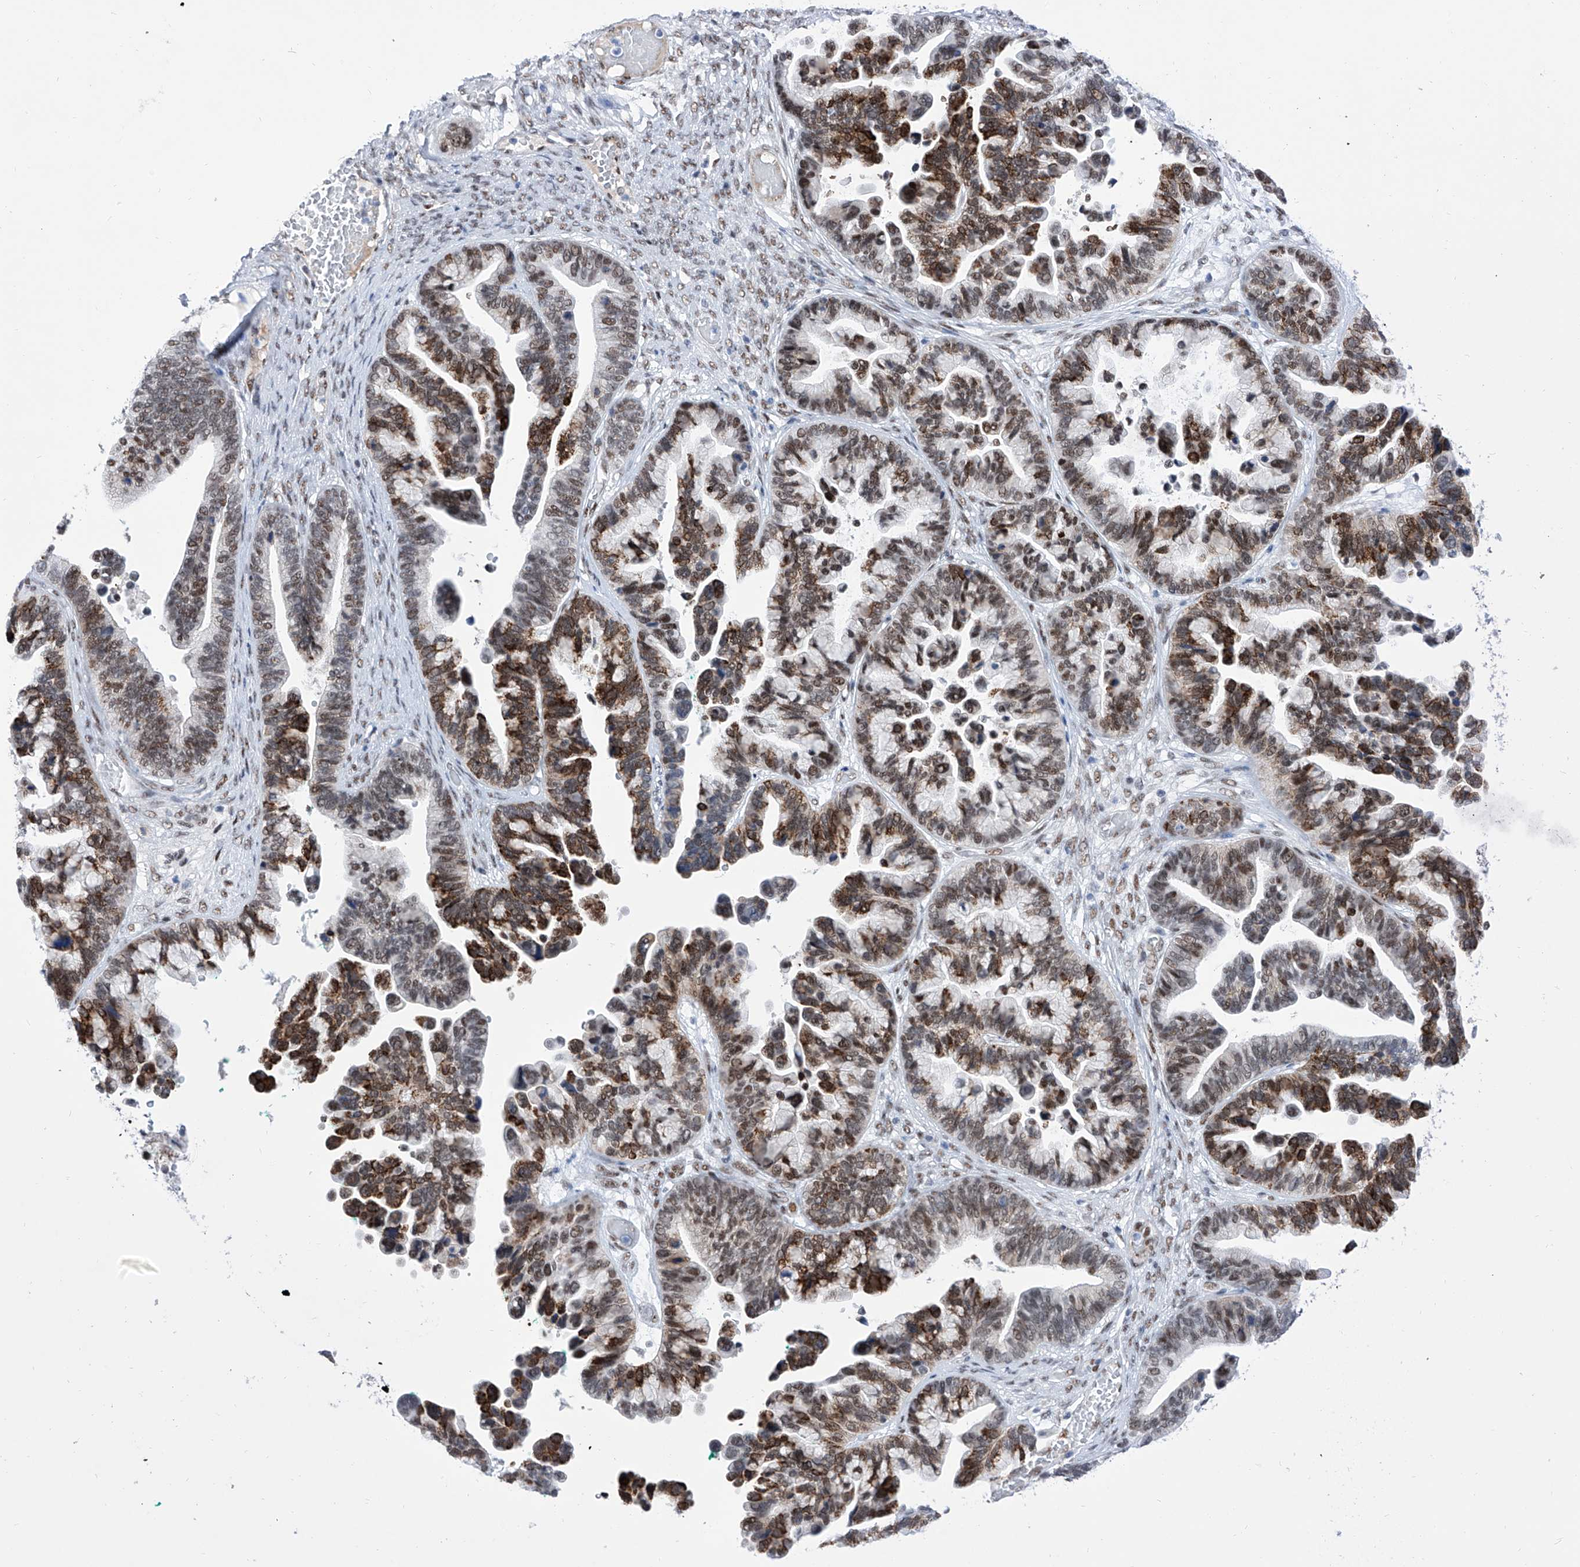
{"staining": {"intensity": "strong", "quantity": "25%-75%", "location": "cytoplasmic/membranous,nuclear"}, "tissue": "ovarian cancer", "cell_type": "Tumor cells", "image_type": "cancer", "snomed": [{"axis": "morphology", "description": "Cystadenocarcinoma, serous, NOS"}, {"axis": "topography", "description": "Ovary"}], "caption": "Immunohistochemical staining of human ovarian cancer displays high levels of strong cytoplasmic/membranous and nuclear expression in approximately 25%-75% of tumor cells.", "gene": "ATN1", "patient": {"sex": "female", "age": 56}}